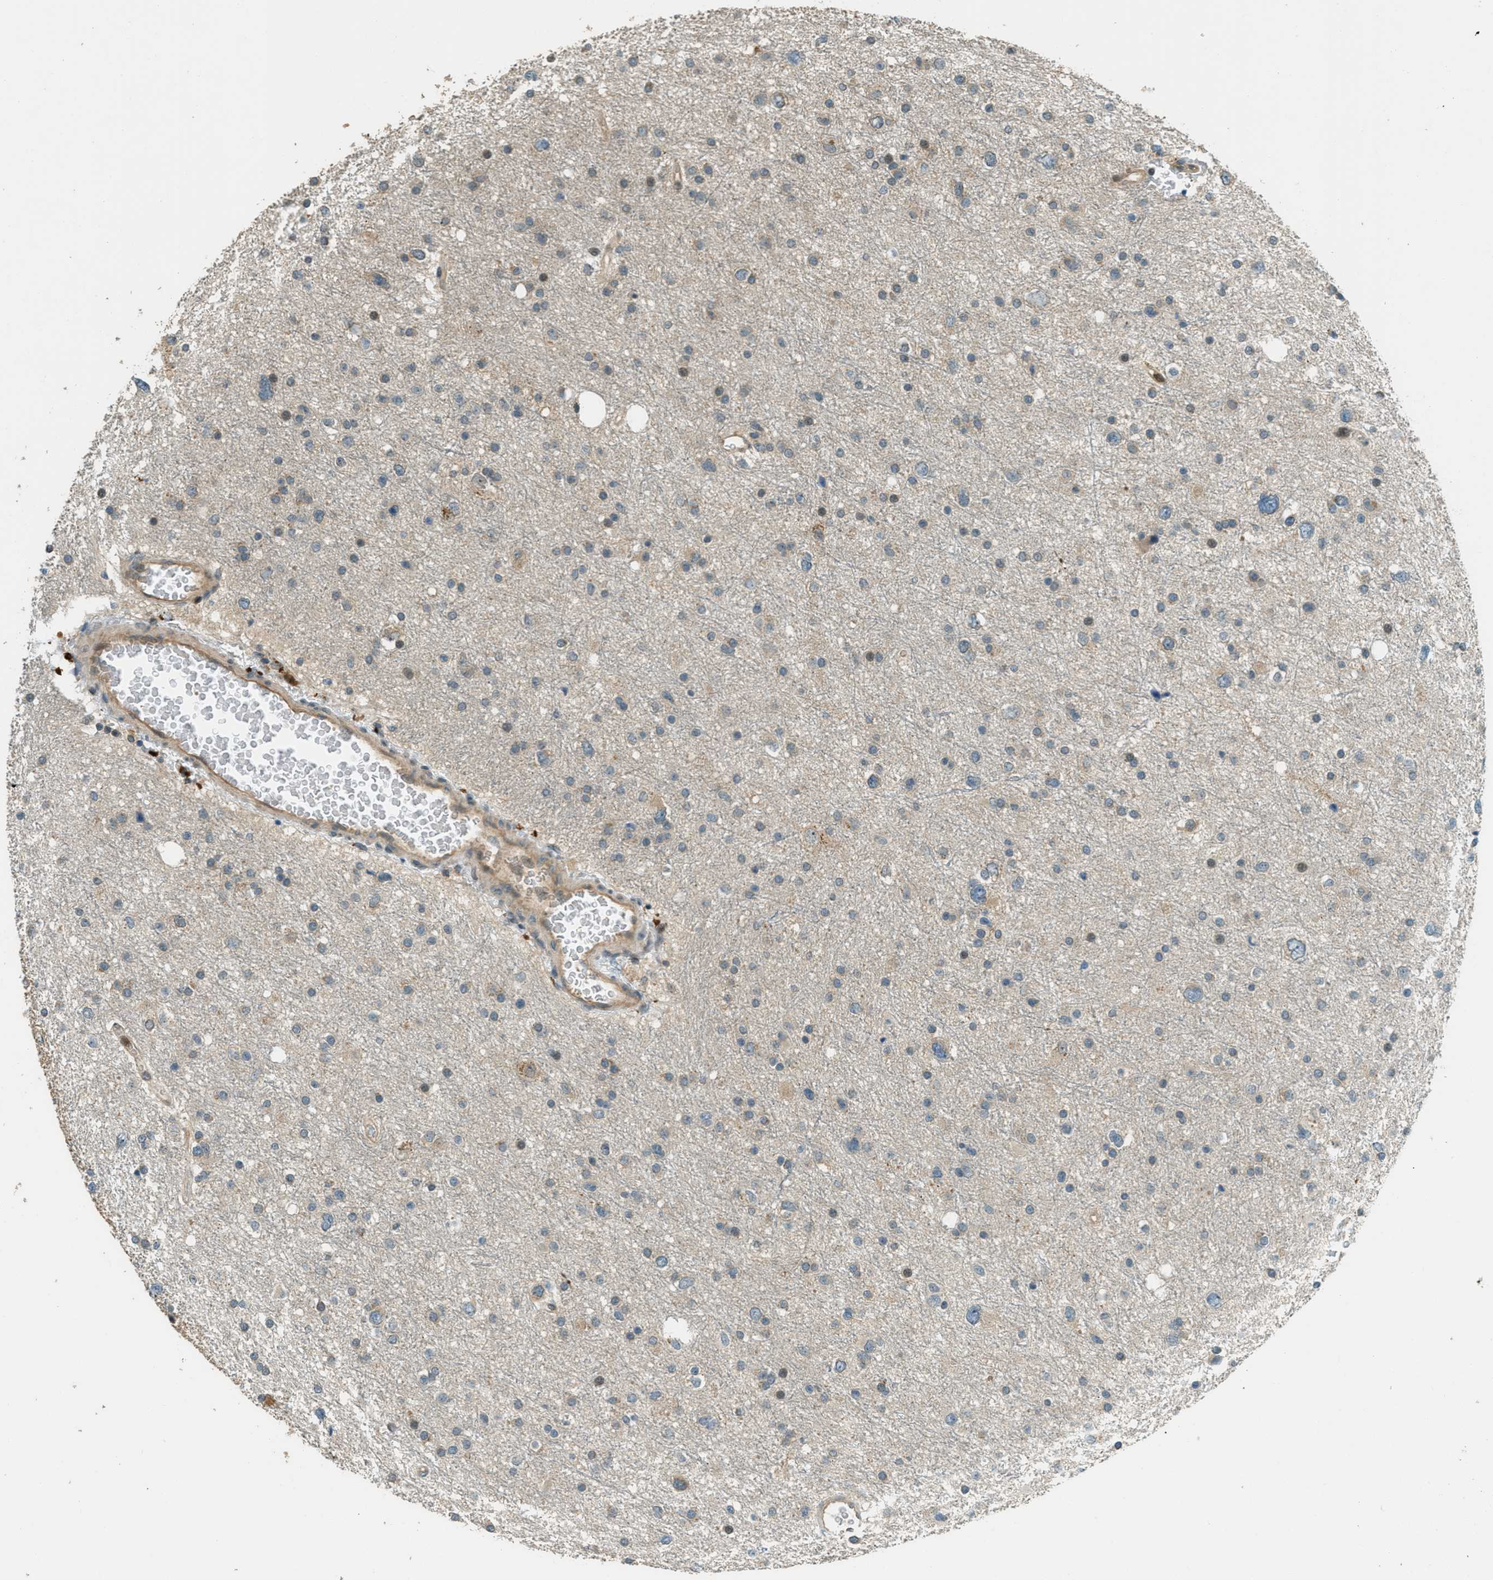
{"staining": {"intensity": "moderate", "quantity": "<25%", "location": "cytoplasmic/membranous,nuclear"}, "tissue": "glioma", "cell_type": "Tumor cells", "image_type": "cancer", "snomed": [{"axis": "morphology", "description": "Glioma, malignant, Low grade"}, {"axis": "topography", "description": "Brain"}], "caption": "Immunohistochemistry (IHC) histopathology image of neoplastic tissue: human glioma stained using immunohistochemistry shows low levels of moderate protein expression localized specifically in the cytoplasmic/membranous and nuclear of tumor cells, appearing as a cytoplasmic/membranous and nuclear brown color.", "gene": "PTPN23", "patient": {"sex": "female", "age": 37}}